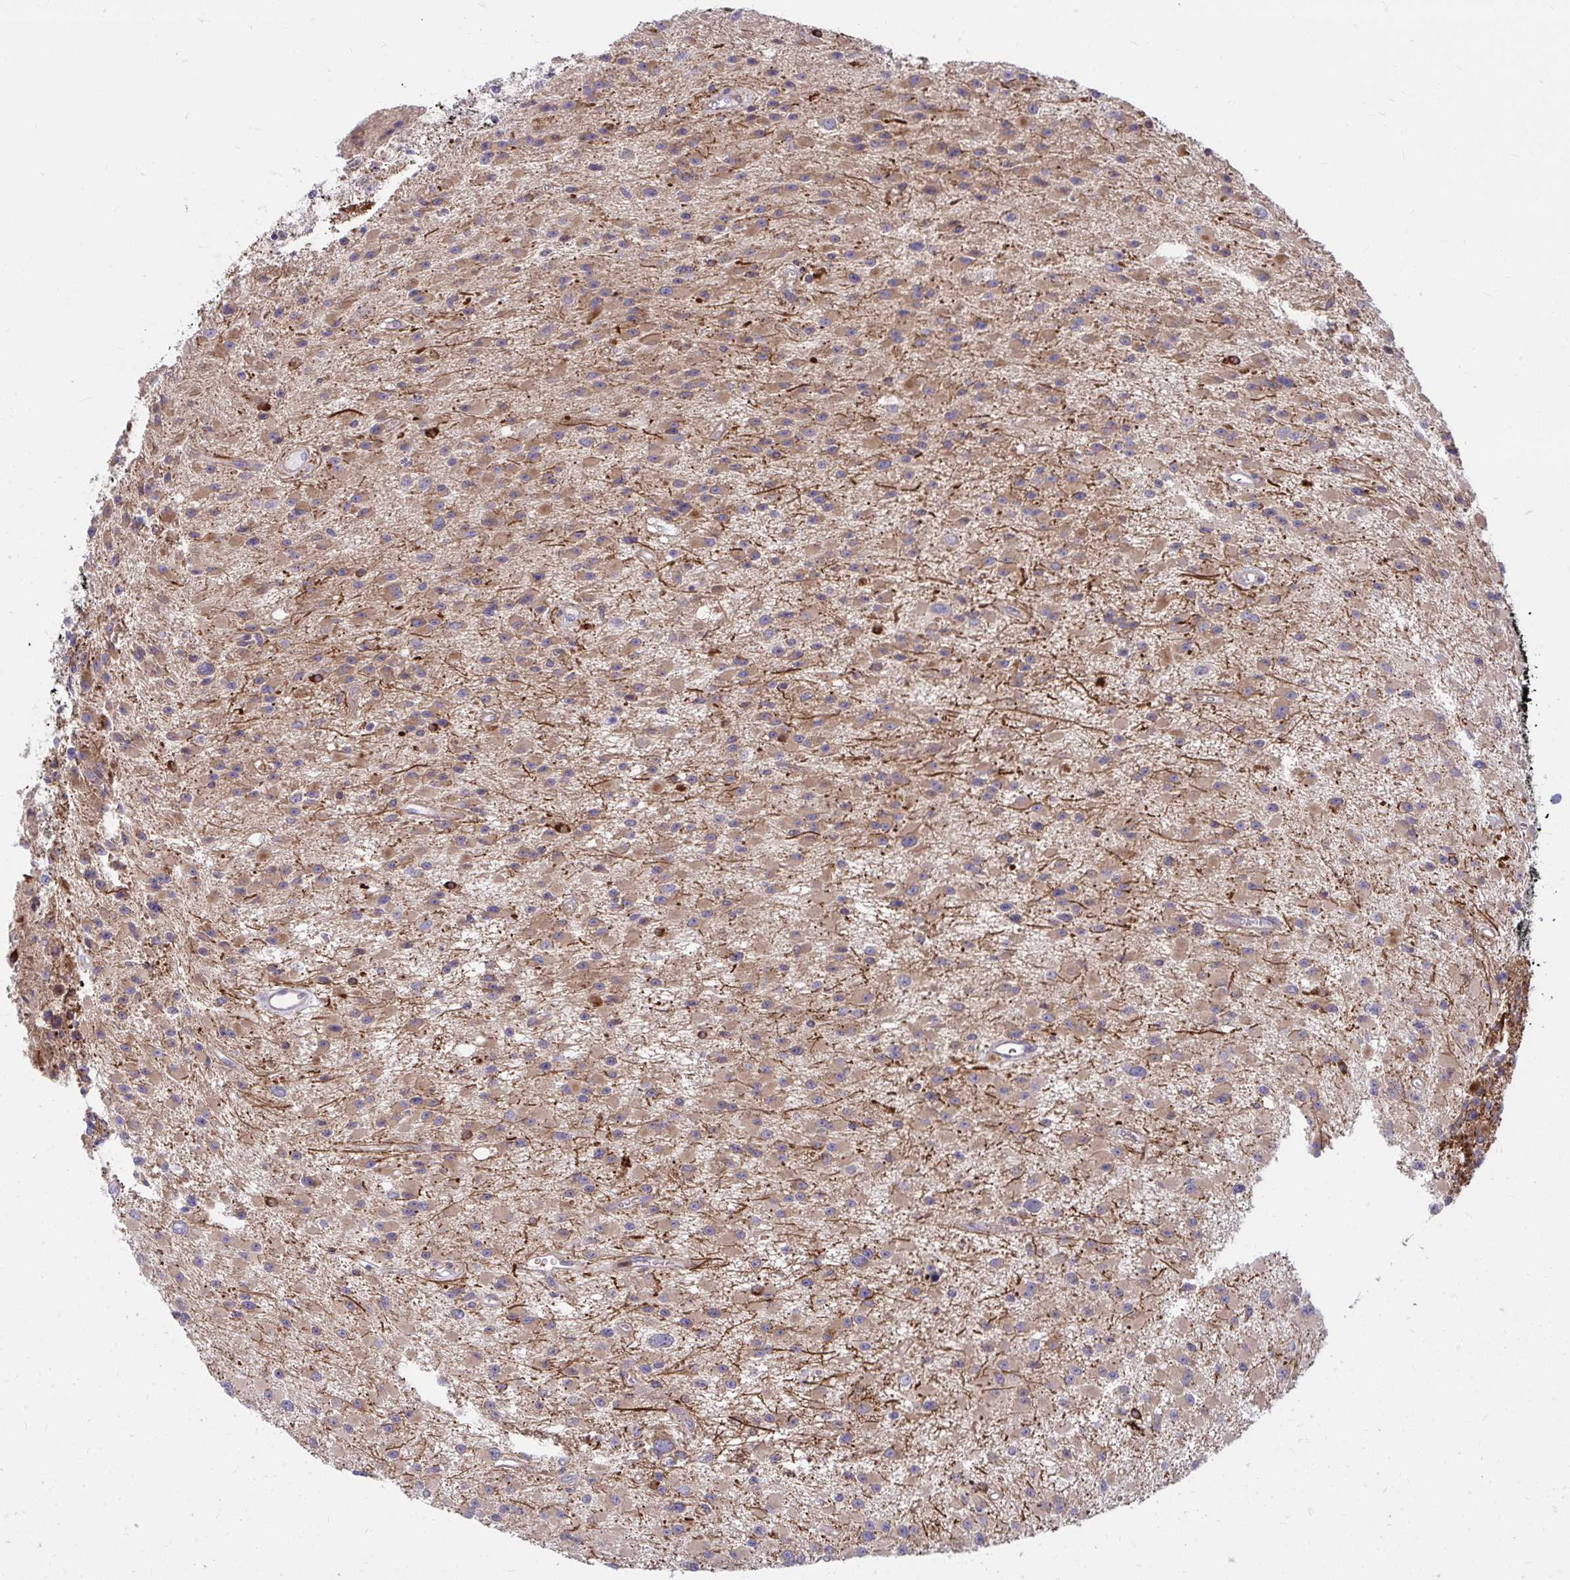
{"staining": {"intensity": "moderate", "quantity": ">75%", "location": "cytoplasmic/membranous"}, "tissue": "glioma", "cell_type": "Tumor cells", "image_type": "cancer", "snomed": [{"axis": "morphology", "description": "Glioma, malignant, High grade"}, {"axis": "topography", "description": "Brain"}], "caption": "Human malignant glioma (high-grade) stained with a brown dye shows moderate cytoplasmic/membranous positive staining in about >75% of tumor cells.", "gene": "ASAP1", "patient": {"sex": "male", "age": 29}}